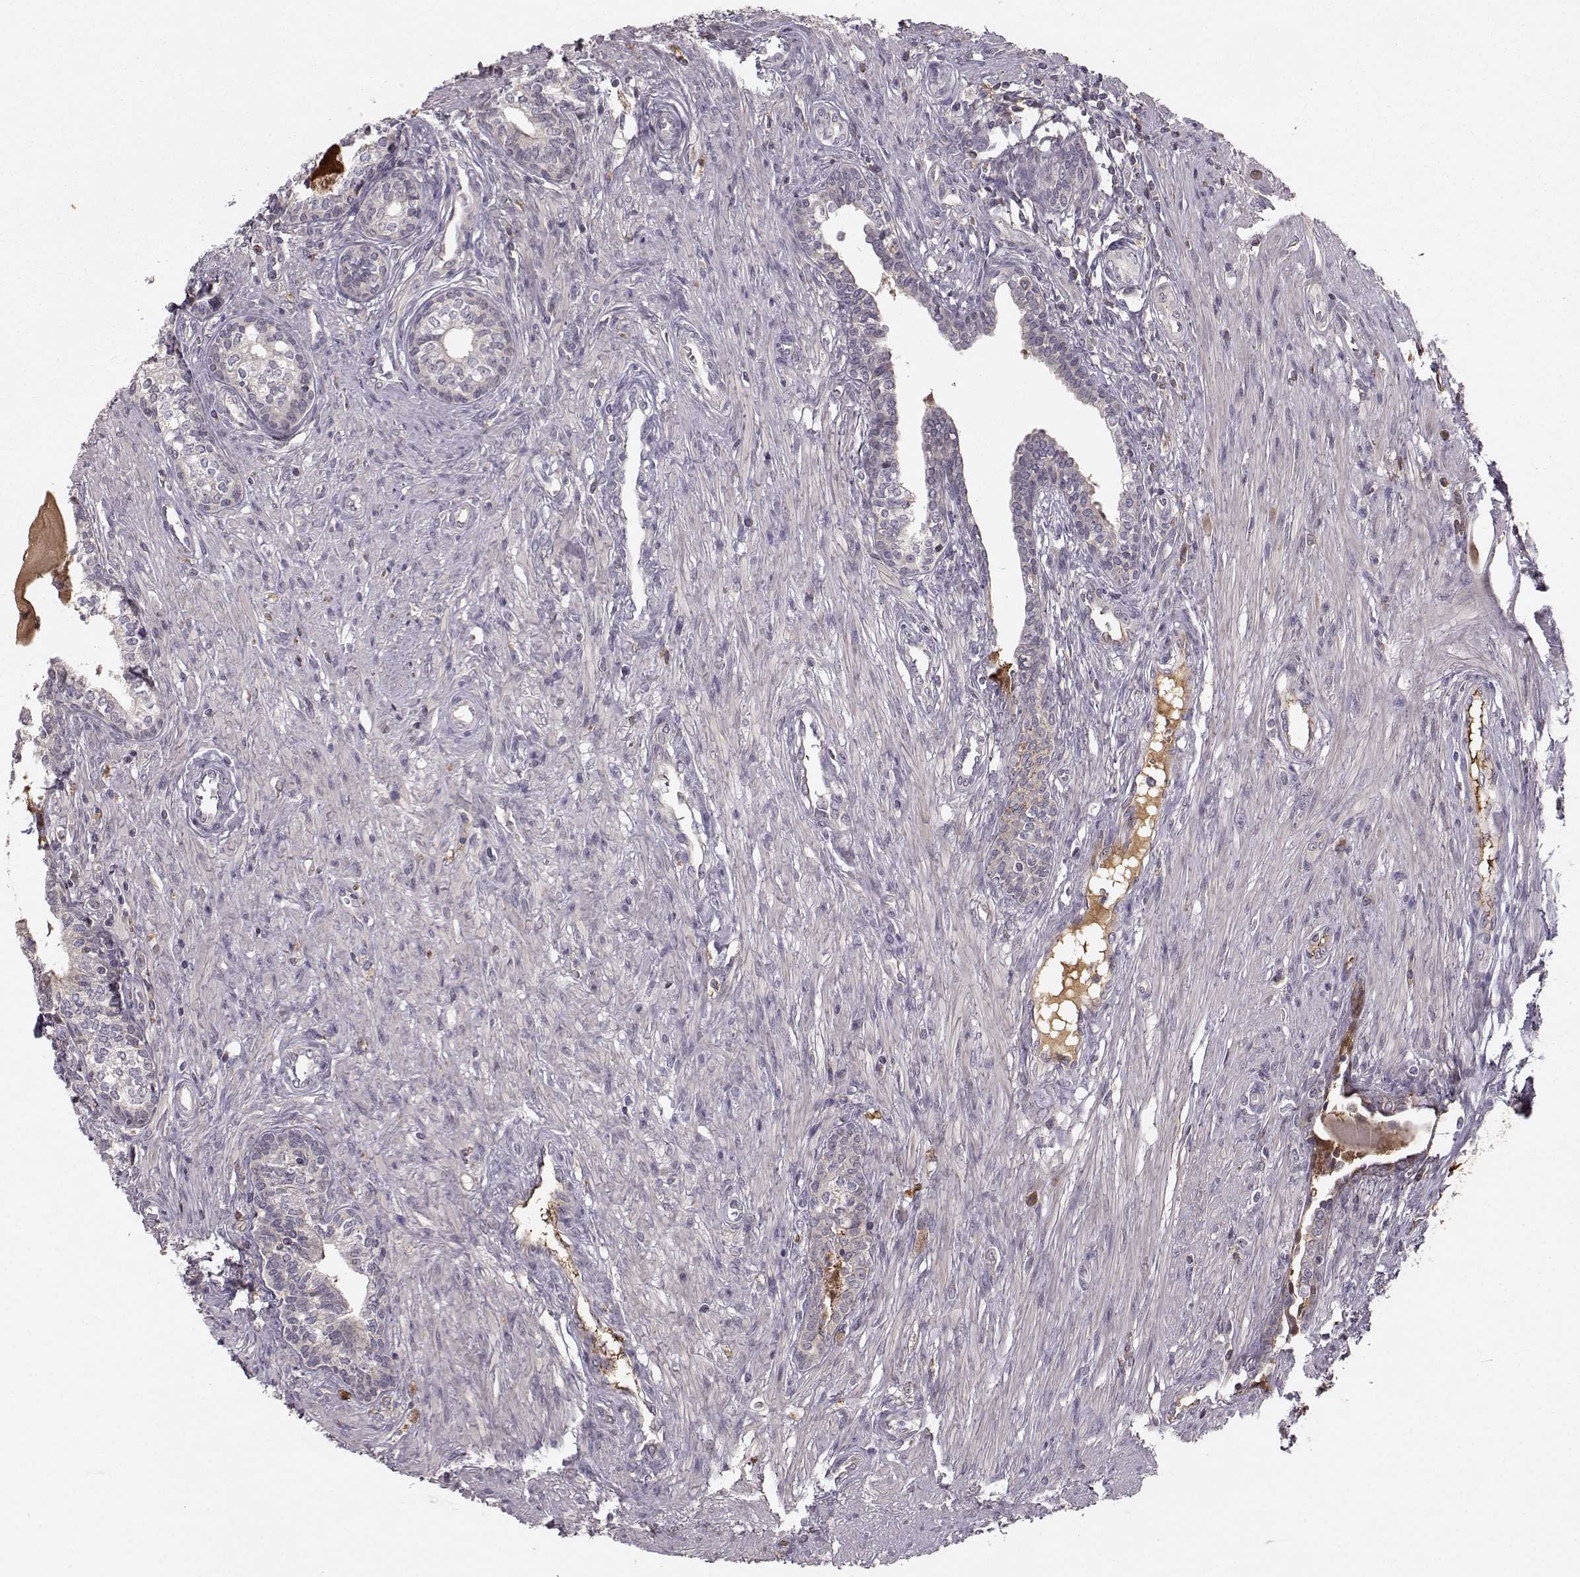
{"staining": {"intensity": "moderate", "quantity": "25%-75%", "location": "cytoplasmic/membranous"}, "tissue": "prostate", "cell_type": "Glandular cells", "image_type": "normal", "snomed": [{"axis": "morphology", "description": "Normal tissue, NOS"}, {"axis": "topography", "description": "Prostate"}], "caption": "IHC (DAB) staining of unremarkable prostate reveals moderate cytoplasmic/membranous protein positivity in about 25%-75% of glandular cells. (brown staining indicates protein expression, while blue staining denotes nuclei).", "gene": "WNT6", "patient": {"sex": "male", "age": 60}}